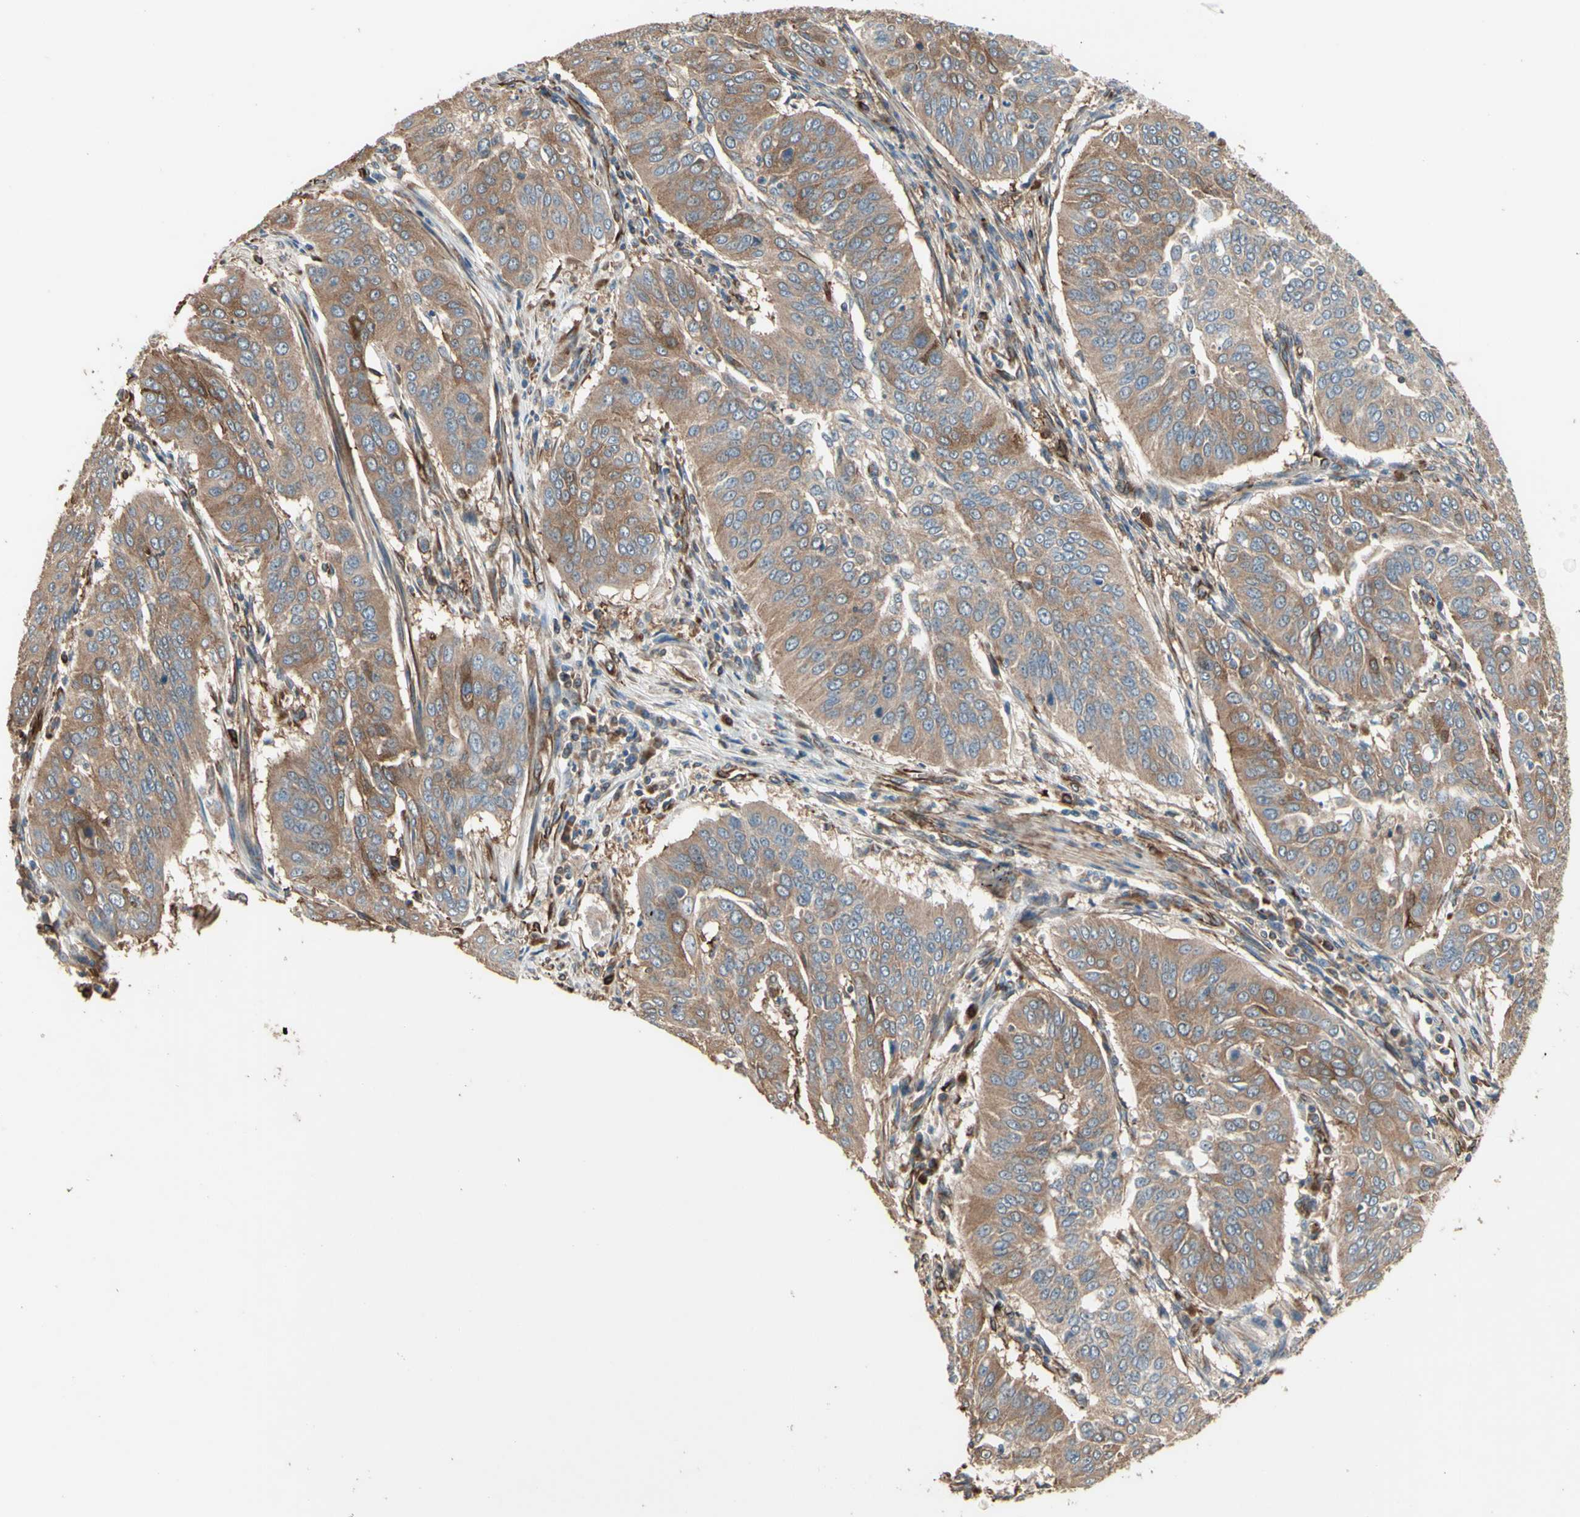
{"staining": {"intensity": "weak", "quantity": ">75%", "location": "cytoplasmic/membranous"}, "tissue": "cervical cancer", "cell_type": "Tumor cells", "image_type": "cancer", "snomed": [{"axis": "morphology", "description": "Normal tissue, NOS"}, {"axis": "morphology", "description": "Squamous cell carcinoma, NOS"}, {"axis": "topography", "description": "Cervix"}], "caption": "Brown immunohistochemical staining in human cervical cancer (squamous cell carcinoma) demonstrates weak cytoplasmic/membranous staining in approximately >75% of tumor cells.", "gene": "TRAF2", "patient": {"sex": "female", "age": 39}}